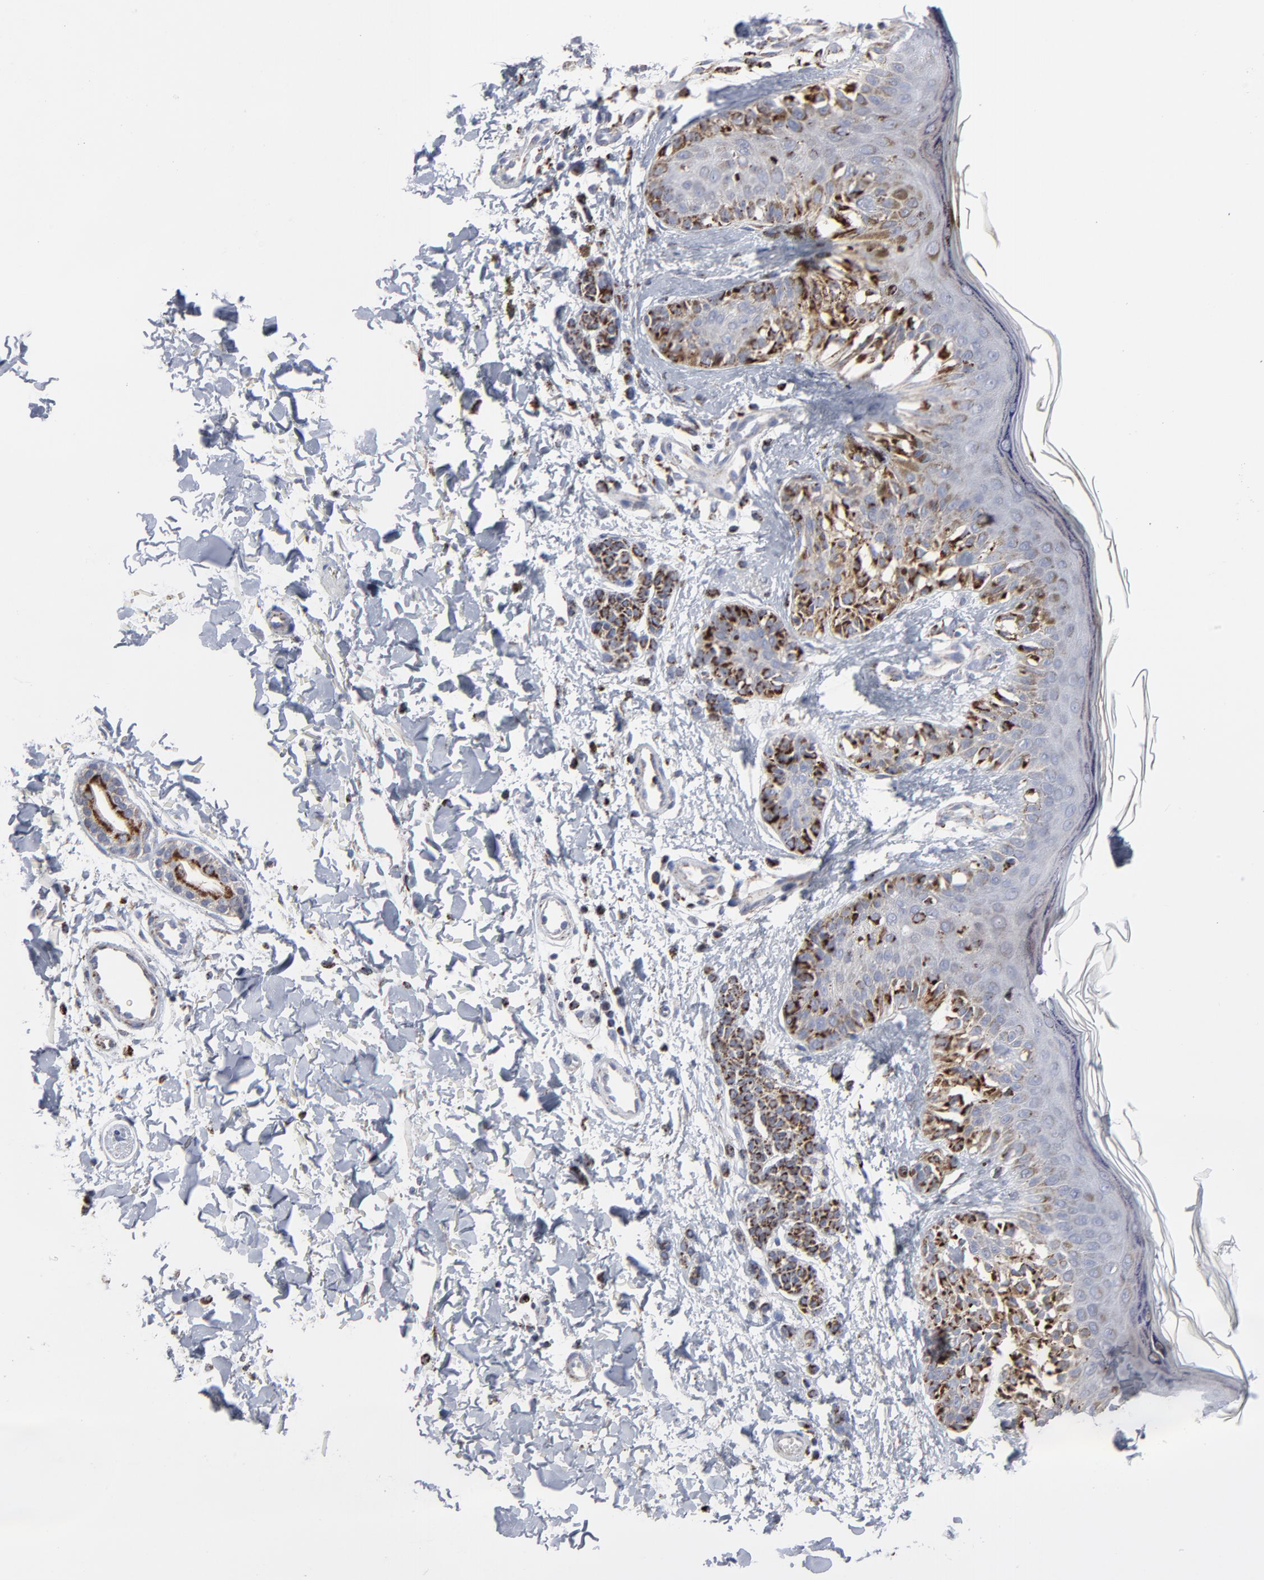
{"staining": {"intensity": "moderate", "quantity": ">75%", "location": "cytoplasmic/membranous"}, "tissue": "melanoma", "cell_type": "Tumor cells", "image_type": "cancer", "snomed": [{"axis": "morphology", "description": "Normal tissue, NOS"}, {"axis": "morphology", "description": "Malignant melanoma, NOS"}, {"axis": "topography", "description": "Skin"}], "caption": "Brown immunohistochemical staining in human melanoma demonstrates moderate cytoplasmic/membranous positivity in about >75% of tumor cells.", "gene": "TXNRD2", "patient": {"sex": "male", "age": 83}}